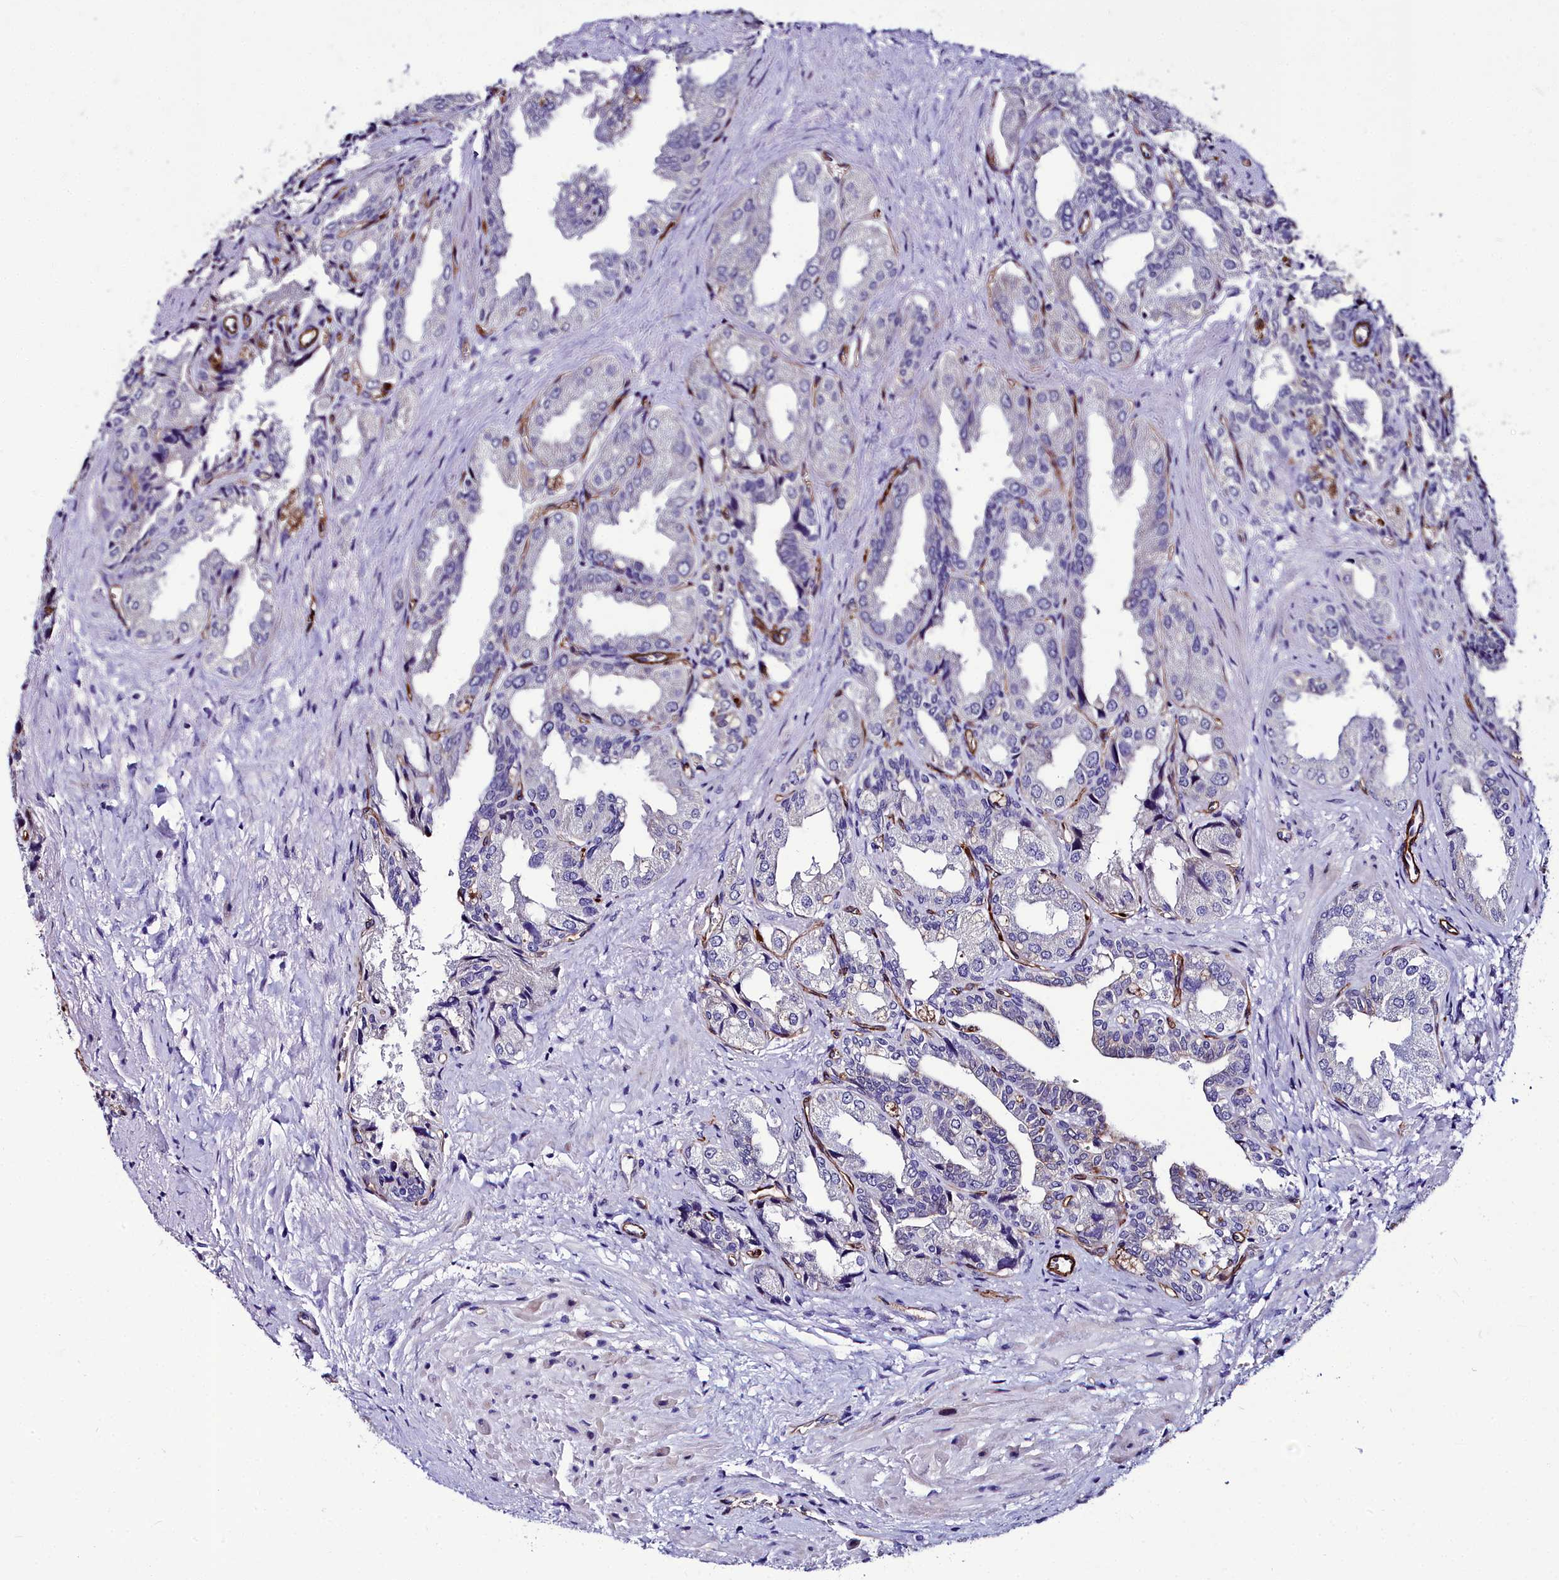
{"staining": {"intensity": "moderate", "quantity": "<25%", "location": "cytoplasmic/membranous"}, "tissue": "seminal vesicle", "cell_type": "Glandular cells", "image_type": "normal", "snomed": [{"axis": "morphology", "description": "Normal tissue, NOS"}, {"axis": "topography", "description": "Seminal veicle"}], "caption": "The micrograph shows immunohistochemical staining of unremarkable seminal vesicle. There is moderate cytoplasmic/membranous staining is present in about <25% of glandular cells. The staining was performed using DAB (3,3'-diaminobenzidine), with brown indicating positive protein expression. Nuclei are stained blue with hematoxylin.", "gene": "CYP4F11", "patient": {"sex": "male", "age": 63}}